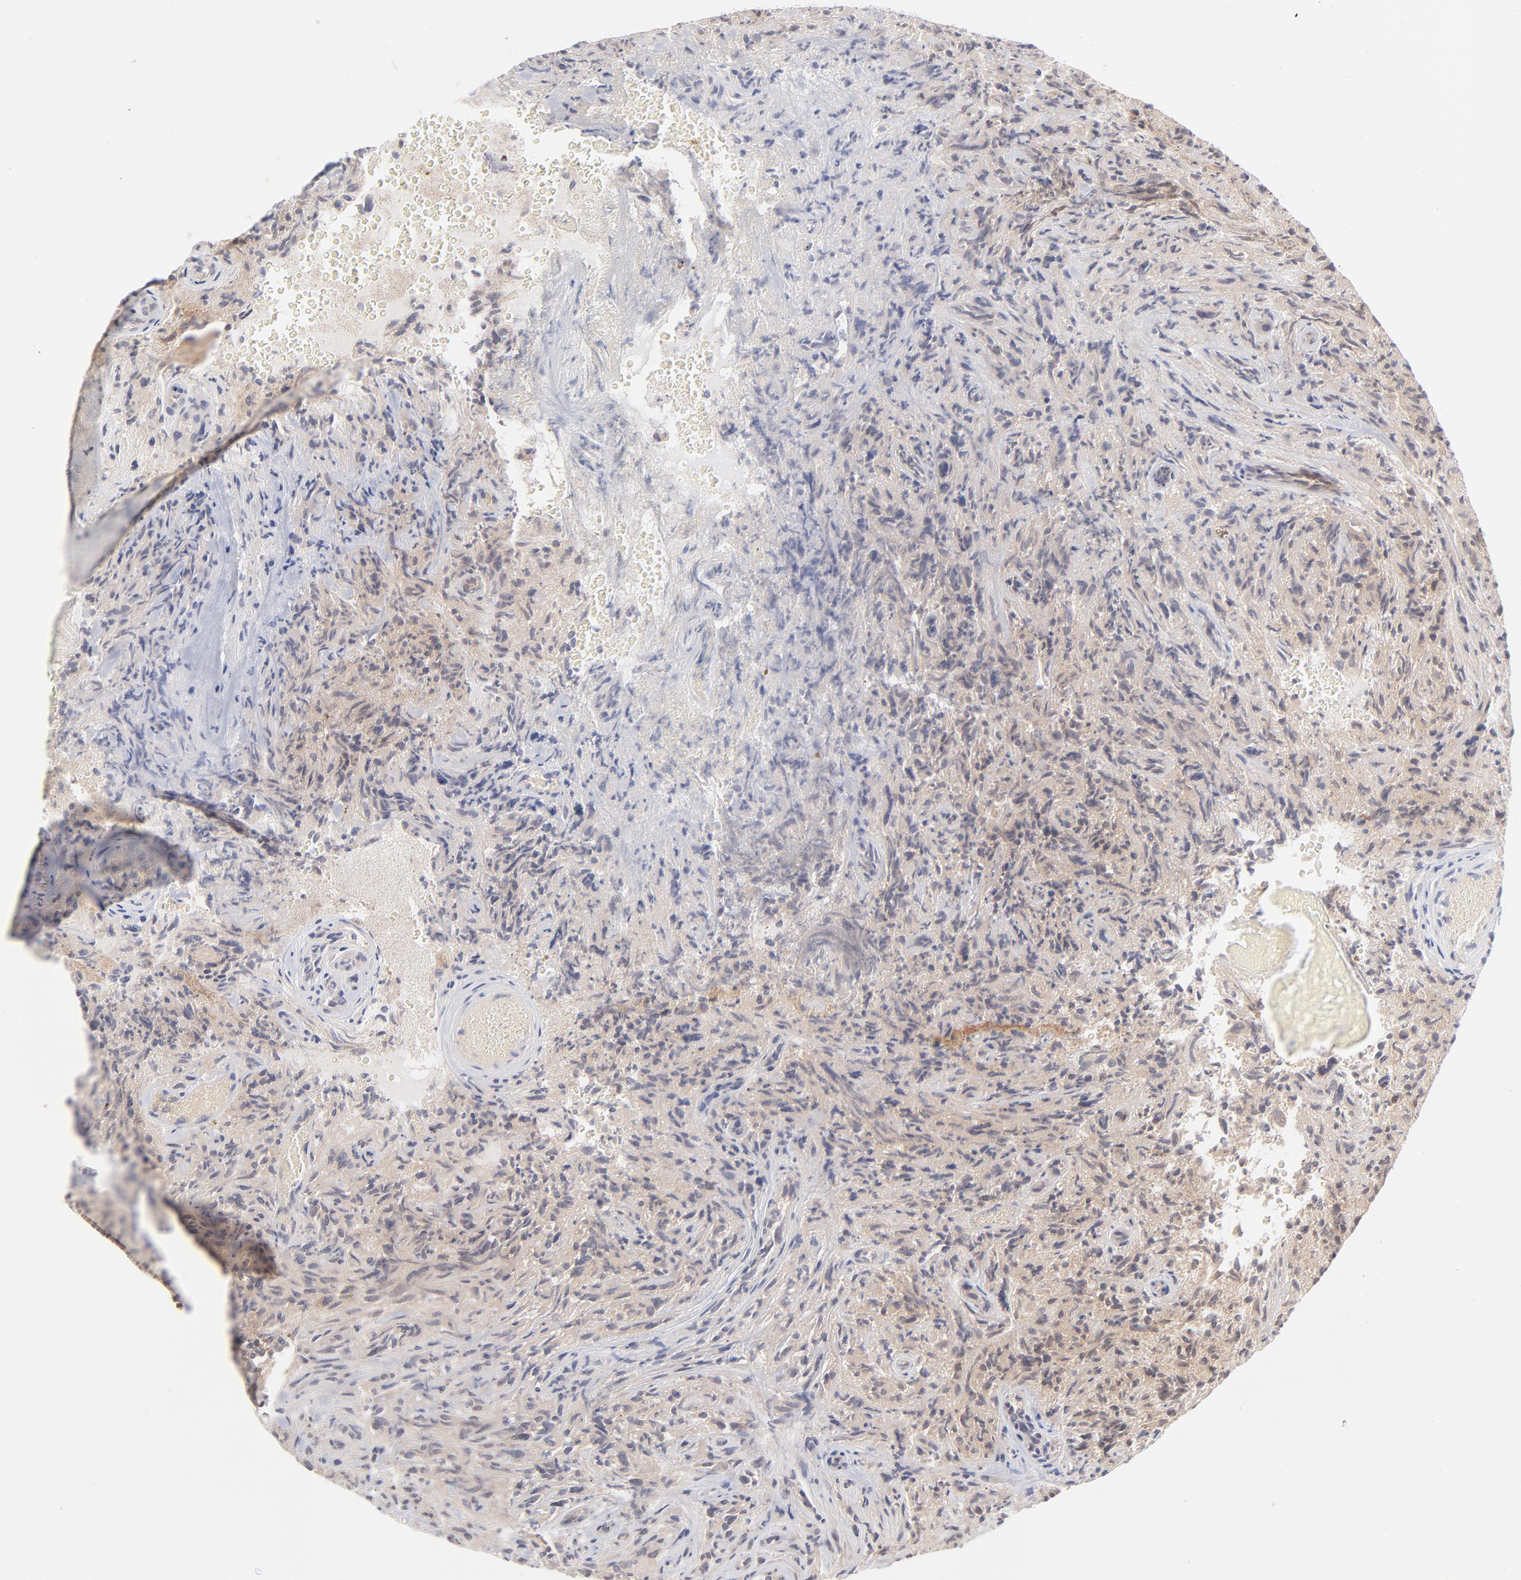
{"staining": {"intensity": "negative", "quantity": "none", "location": "none"}, "tissue": "glioma", "cell_type": "Tumor cells", "image_type": "cancer", "snomed": [{"axis": "morphology", "description": "Normal tissue, NOS"}, {"axis": "morphology", "description": "Glioma, malignant, High grade"}, {"axis": "topography", "description": "Cerebral cortex"}], "caption": "Glioma stained for a protein using IHC reveals no staining tumor cells.", "gene": "TIMM8A", "patient": {"sex": "male", "age": 75}}